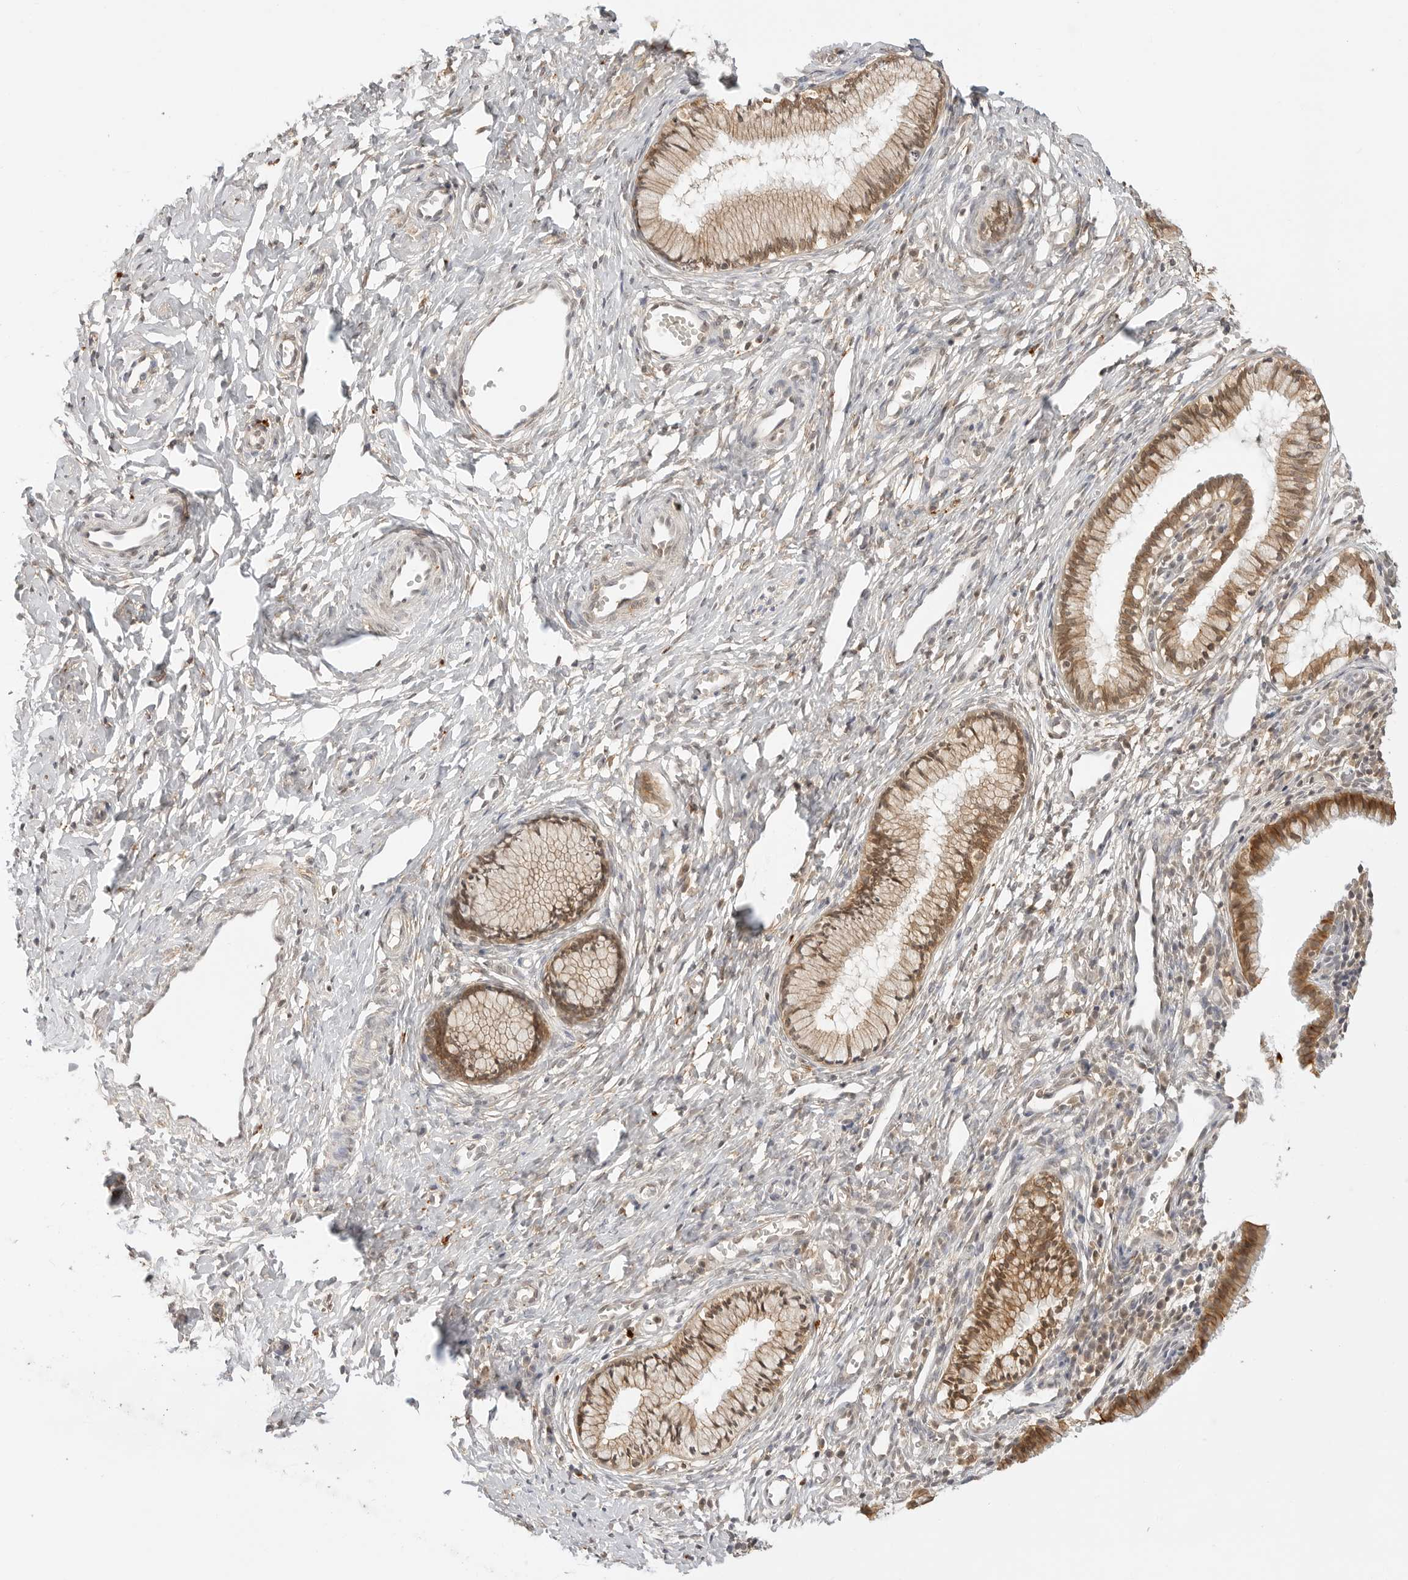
{"staining": {"intensity": "moderate", "quantity": ">75%", "location": "cytoplasmic/membranous,nuclear"}, "tissue": "cervix", "cell_type": "Glandular cells", "image_type": "normal", "snomed": [{"axis": "morphology", "description": "Normal tissue, NOS"}, {"axis": "topography", "description": "Cervix"}], "caption": "Human cervix stained for a protein (brown) shows moderate cytoplasmic/membranous,nuclear positive positivity in about >75% of glandular cells.", "gene": "EPHA1", "patient": {"sex": "female", "age": 27}}